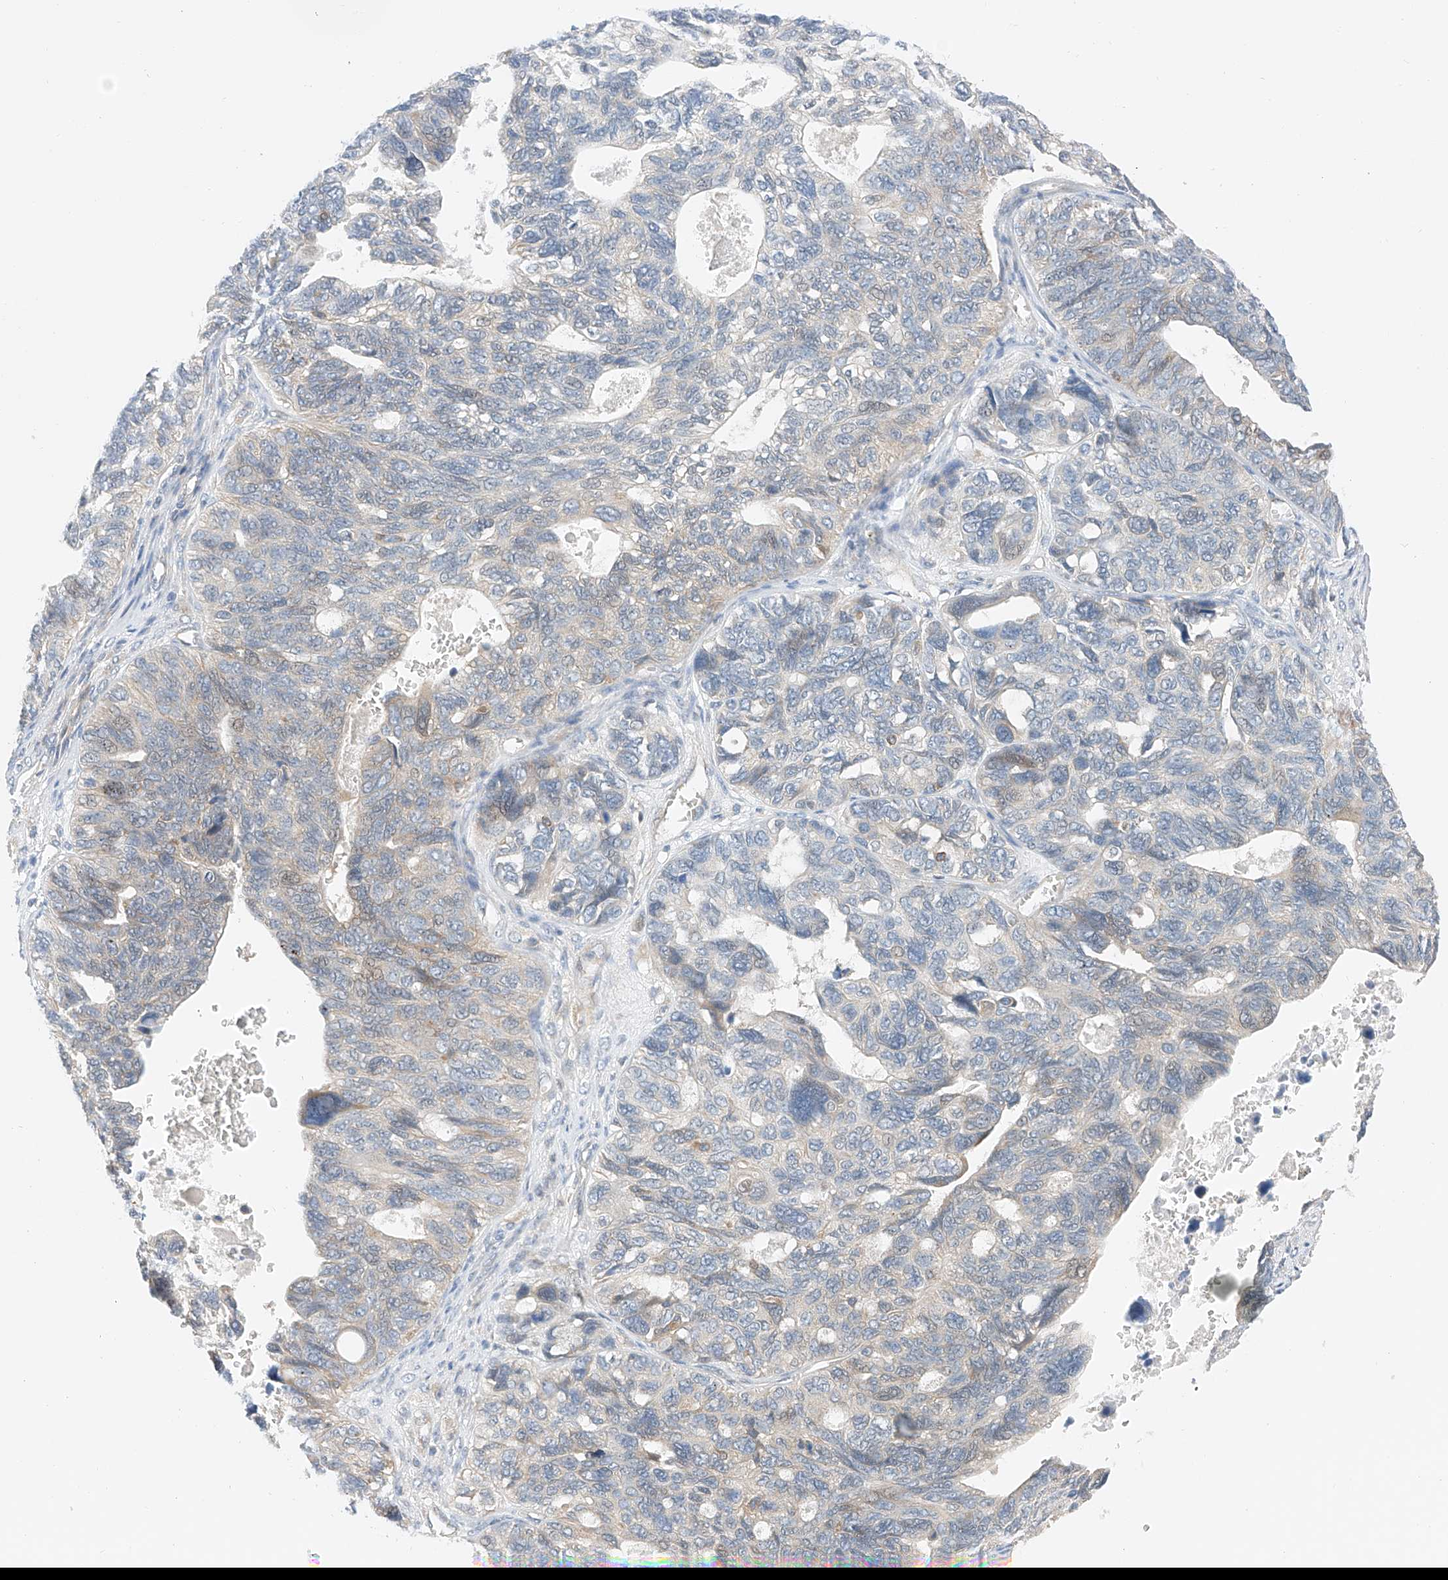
{"staining": {"intensity": "negative", "quantity": "none", "location": "none"}, "tissue": "ovarian cancer", "cell_type": "Tumor cells", "image_type": "cancer", "snomed": [{"axis": "morphology", "description": "Cystadenocarcinoma, serous, NOS"}, {"axis": "topography", "description": "Ovary"}], "caption": "Micrograph shows no significant protein staining in tumor cells of ovarian cancer.", "gene": "MFN2", "patient": {"sex": "female", "age": 79}}